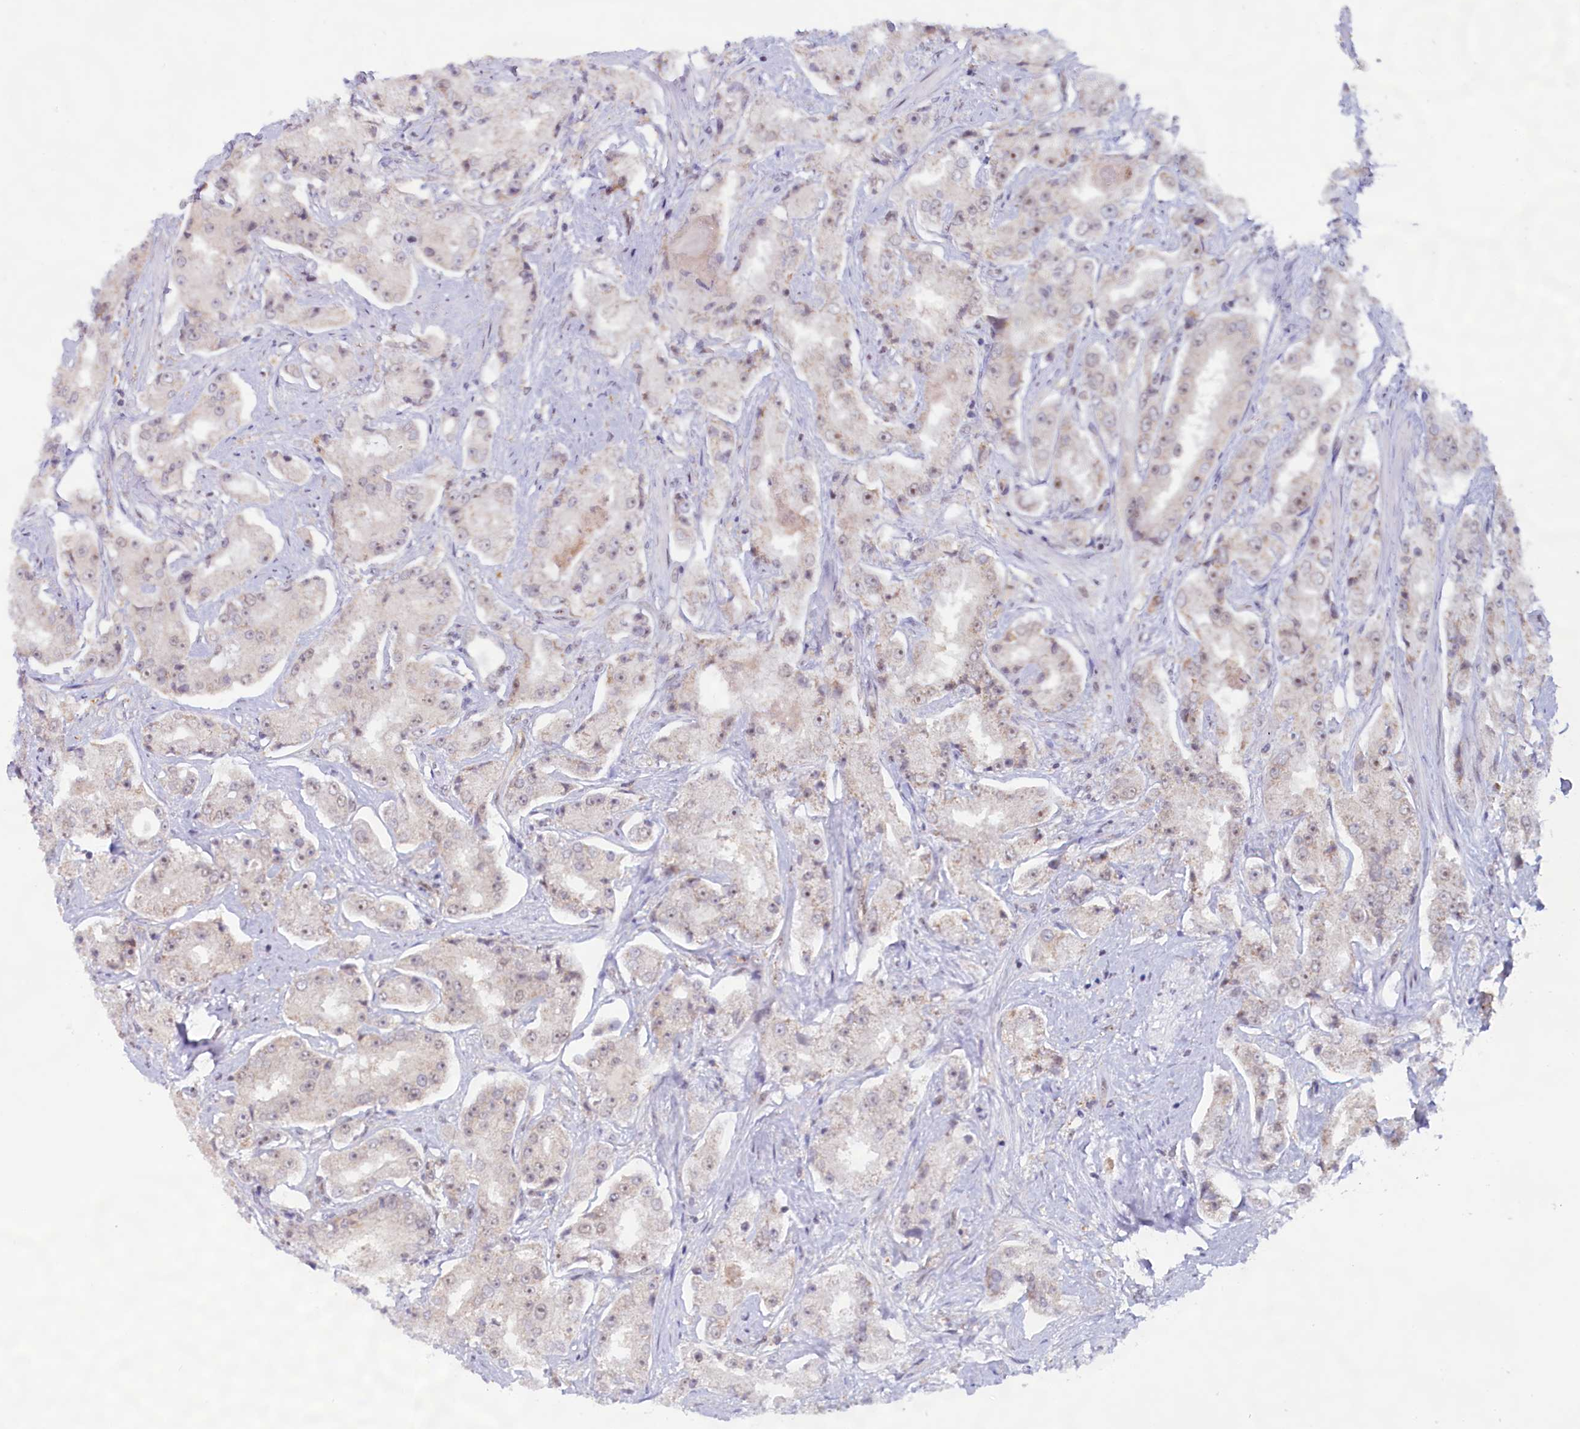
{"staining": {"intensity": "moderate", "quantity": "25%-75%", "location": "nuclear"}, "tissue": "prostate cancer", "cell_type": "Tumor cells", "image_type": "cancer", "snomed": [{"axis": "morphology", "description": "Adenocarcinoma, High grade"}, {"axis": "topography", "description": "Prostate"}], "caption": "The image demonstrates a brown stain indicating the presence of a protein in the nuclear of tumor cells in adenocarcinoma (high-grade) (prostate).", "gene": "C1D", "patient": {"sex": "male", "age": 73}}